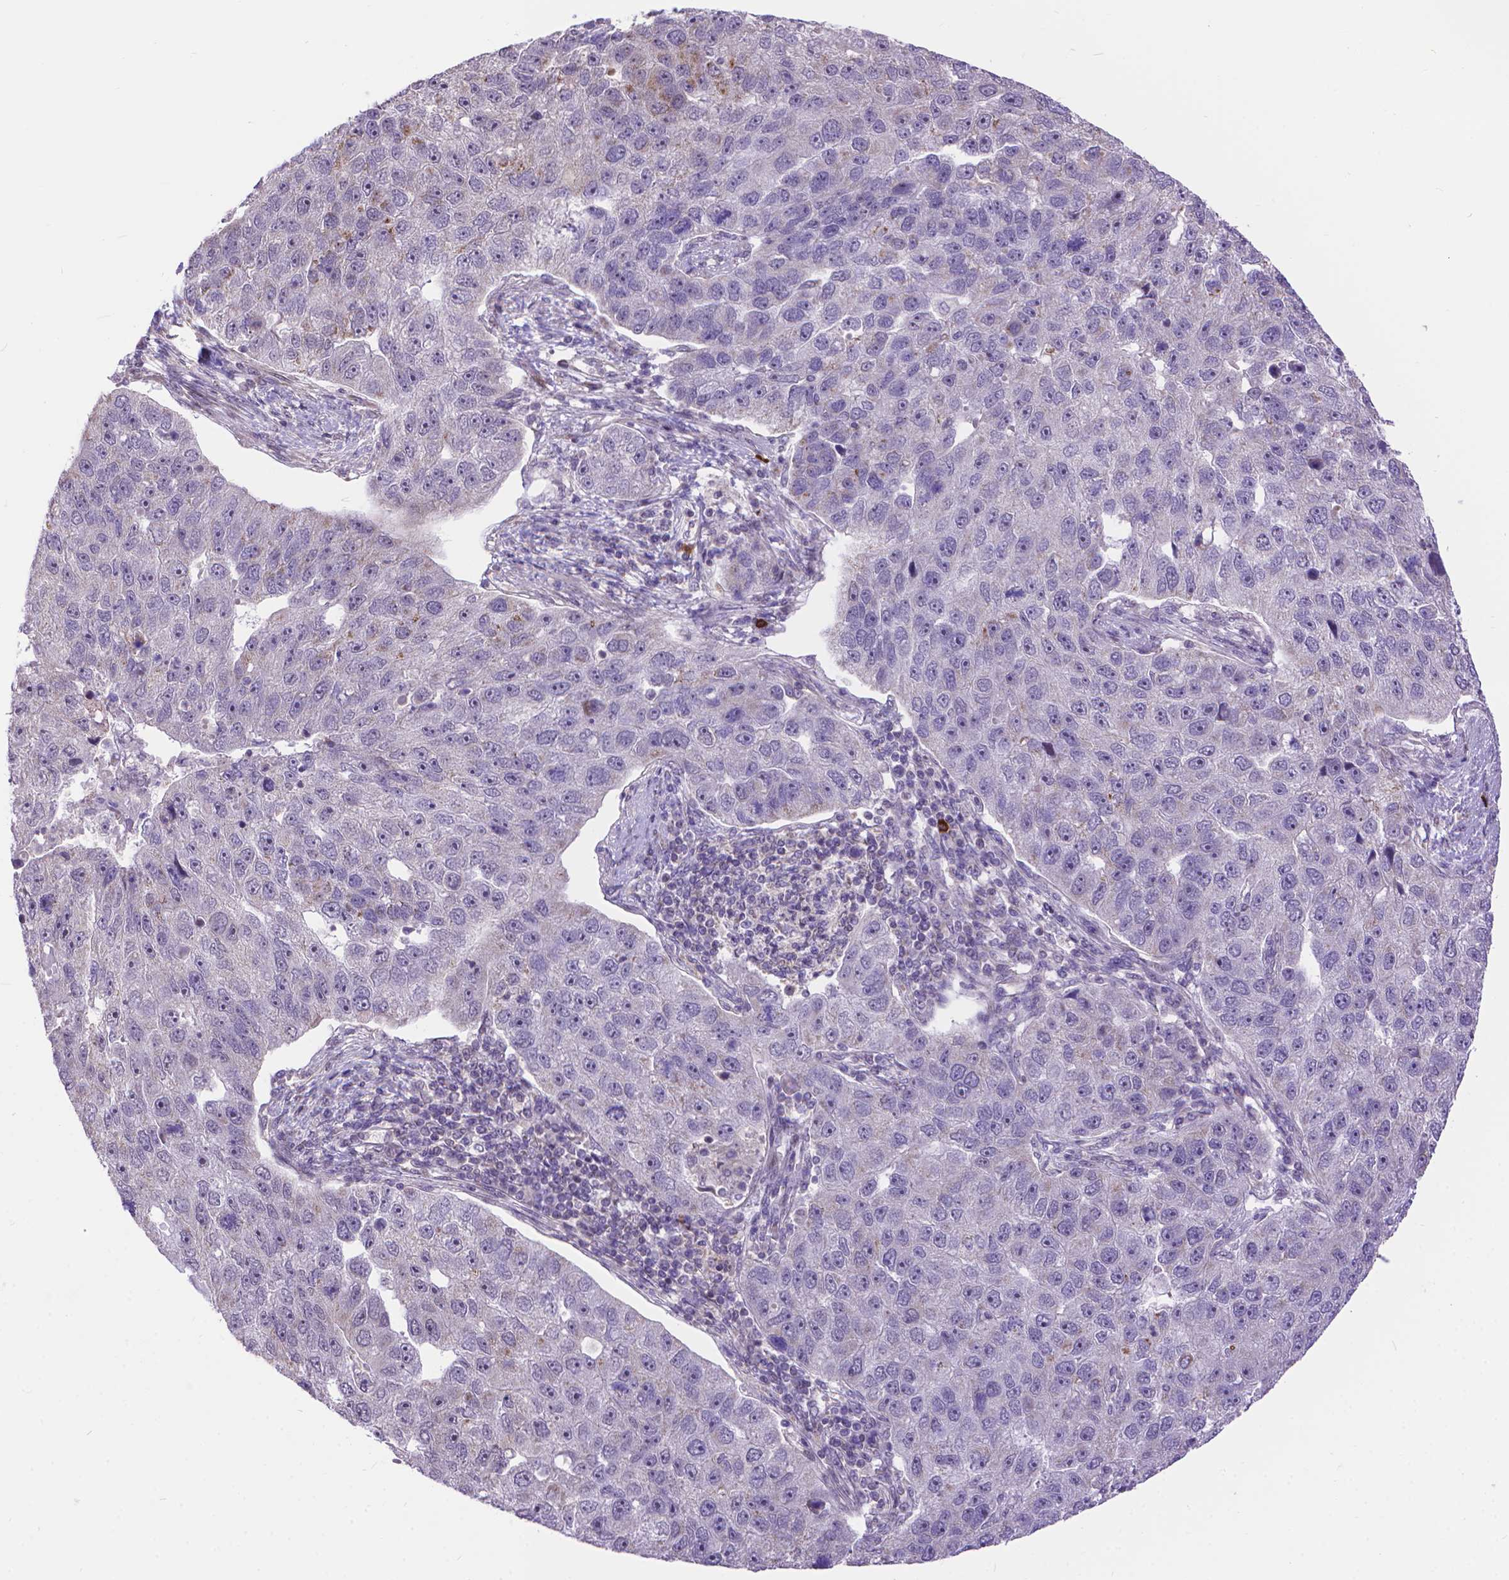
{"staining": {"intensity": "negative", "quantity": "none", "location": "none"}, "tissue": "pancreatic cancer", "cell_type": "Tumor cells", "image_type": "cancer", "snomed": [{"axis": "morphology", "description": "Adenocarcinoma, NOS"}, {"axis": "topography", "description": "Pancreas"}], "caption": "There is no significant staining in tumor cells of pancreatic cancer.", "gene": "TMEM135", "patient": {"sex": "female", "age": 61}}